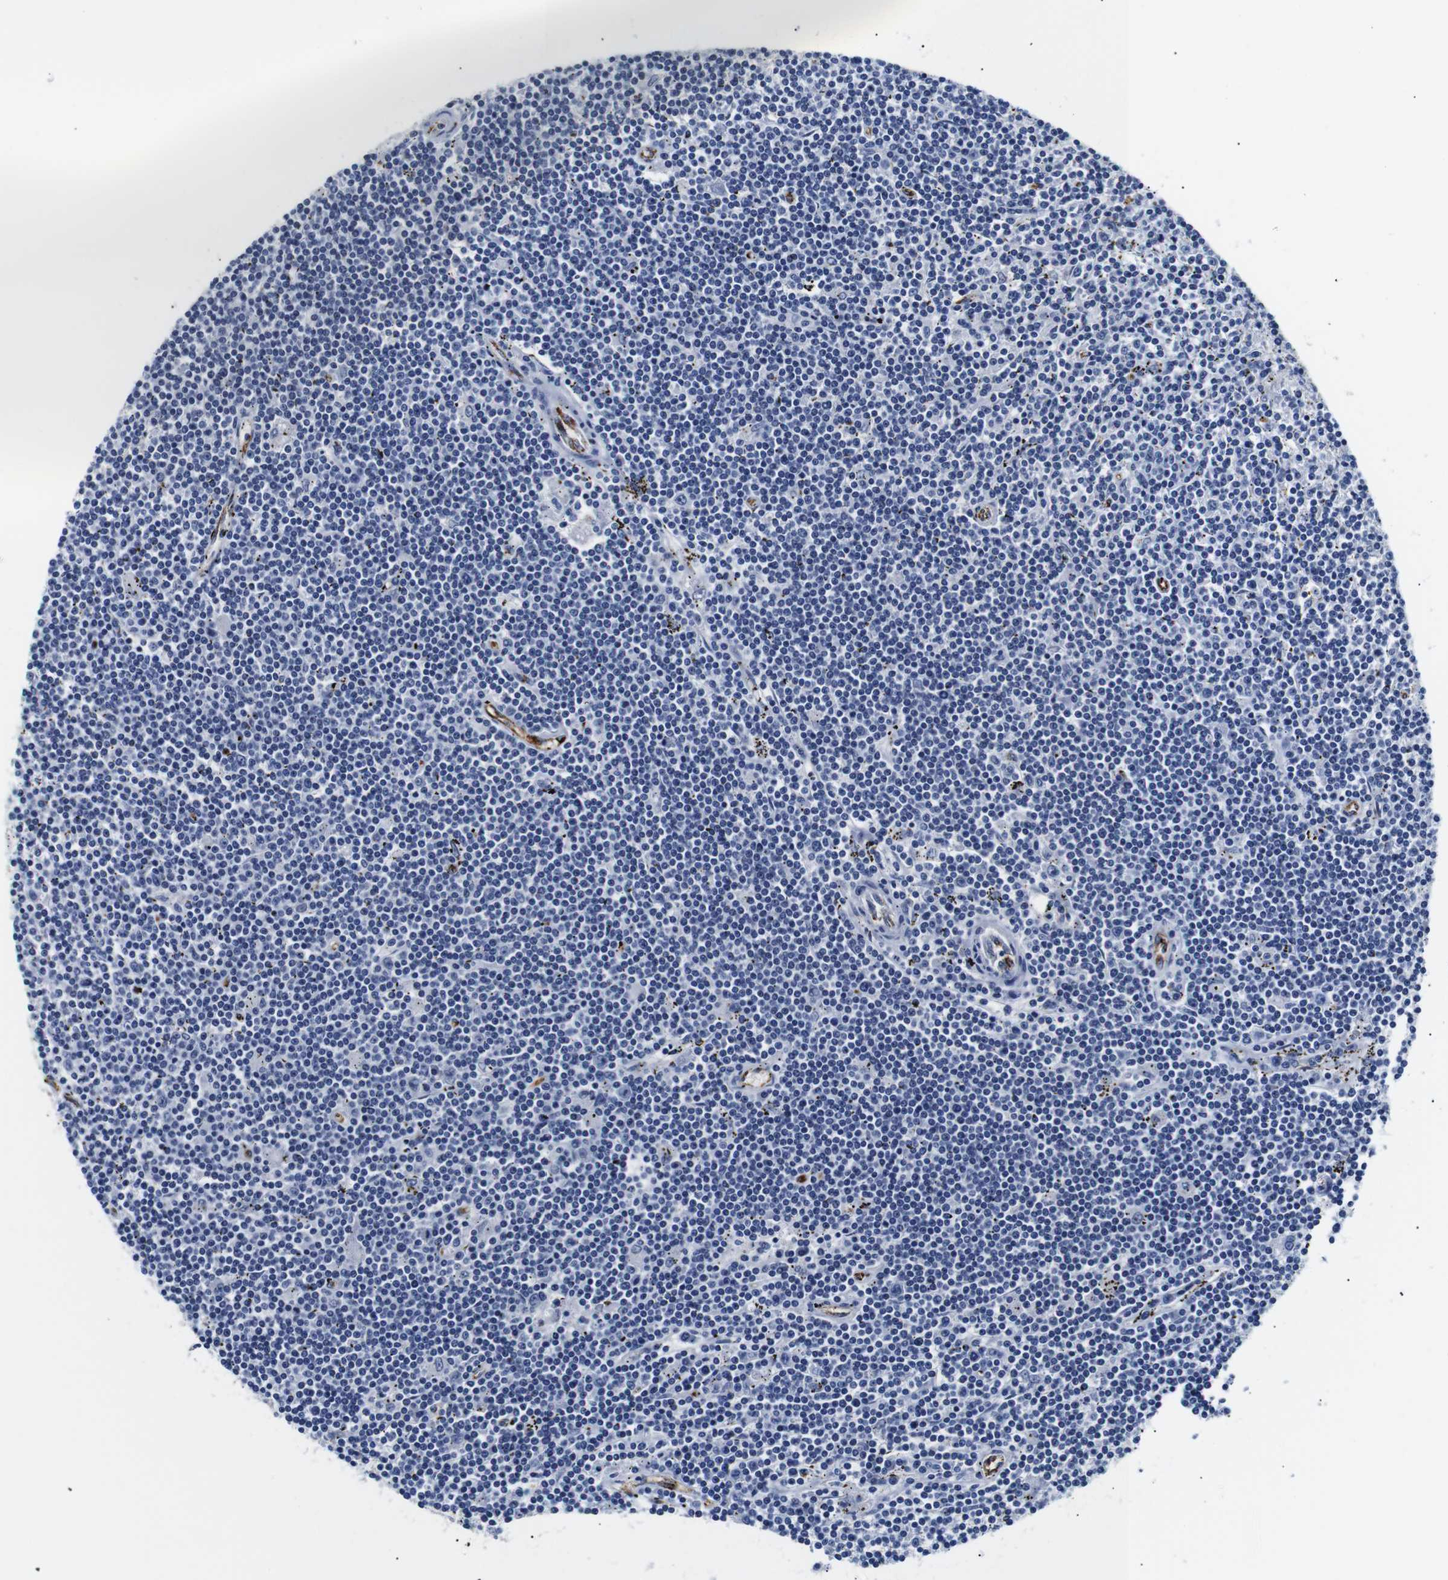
{"staining": {"intensity": "negative", "quantity": "none", "location": "none"}, "tissue": "lymphoma", "cell_type": "Tumor cells", "image_type": "cancer", "snomed": [{"axis": "morphology", "description": "Malignant lymphoma, non-Hodgkin's type, Low grade"}, {"axis": "topography", "description": "Spleen"}], "caption": "Tumor cells are negative for brown protein staining in low-grade malignant lymphoma, non-Hodgkin's type.", "gene": "MUC4", "patient": {"sex": "male", "age": 76}}